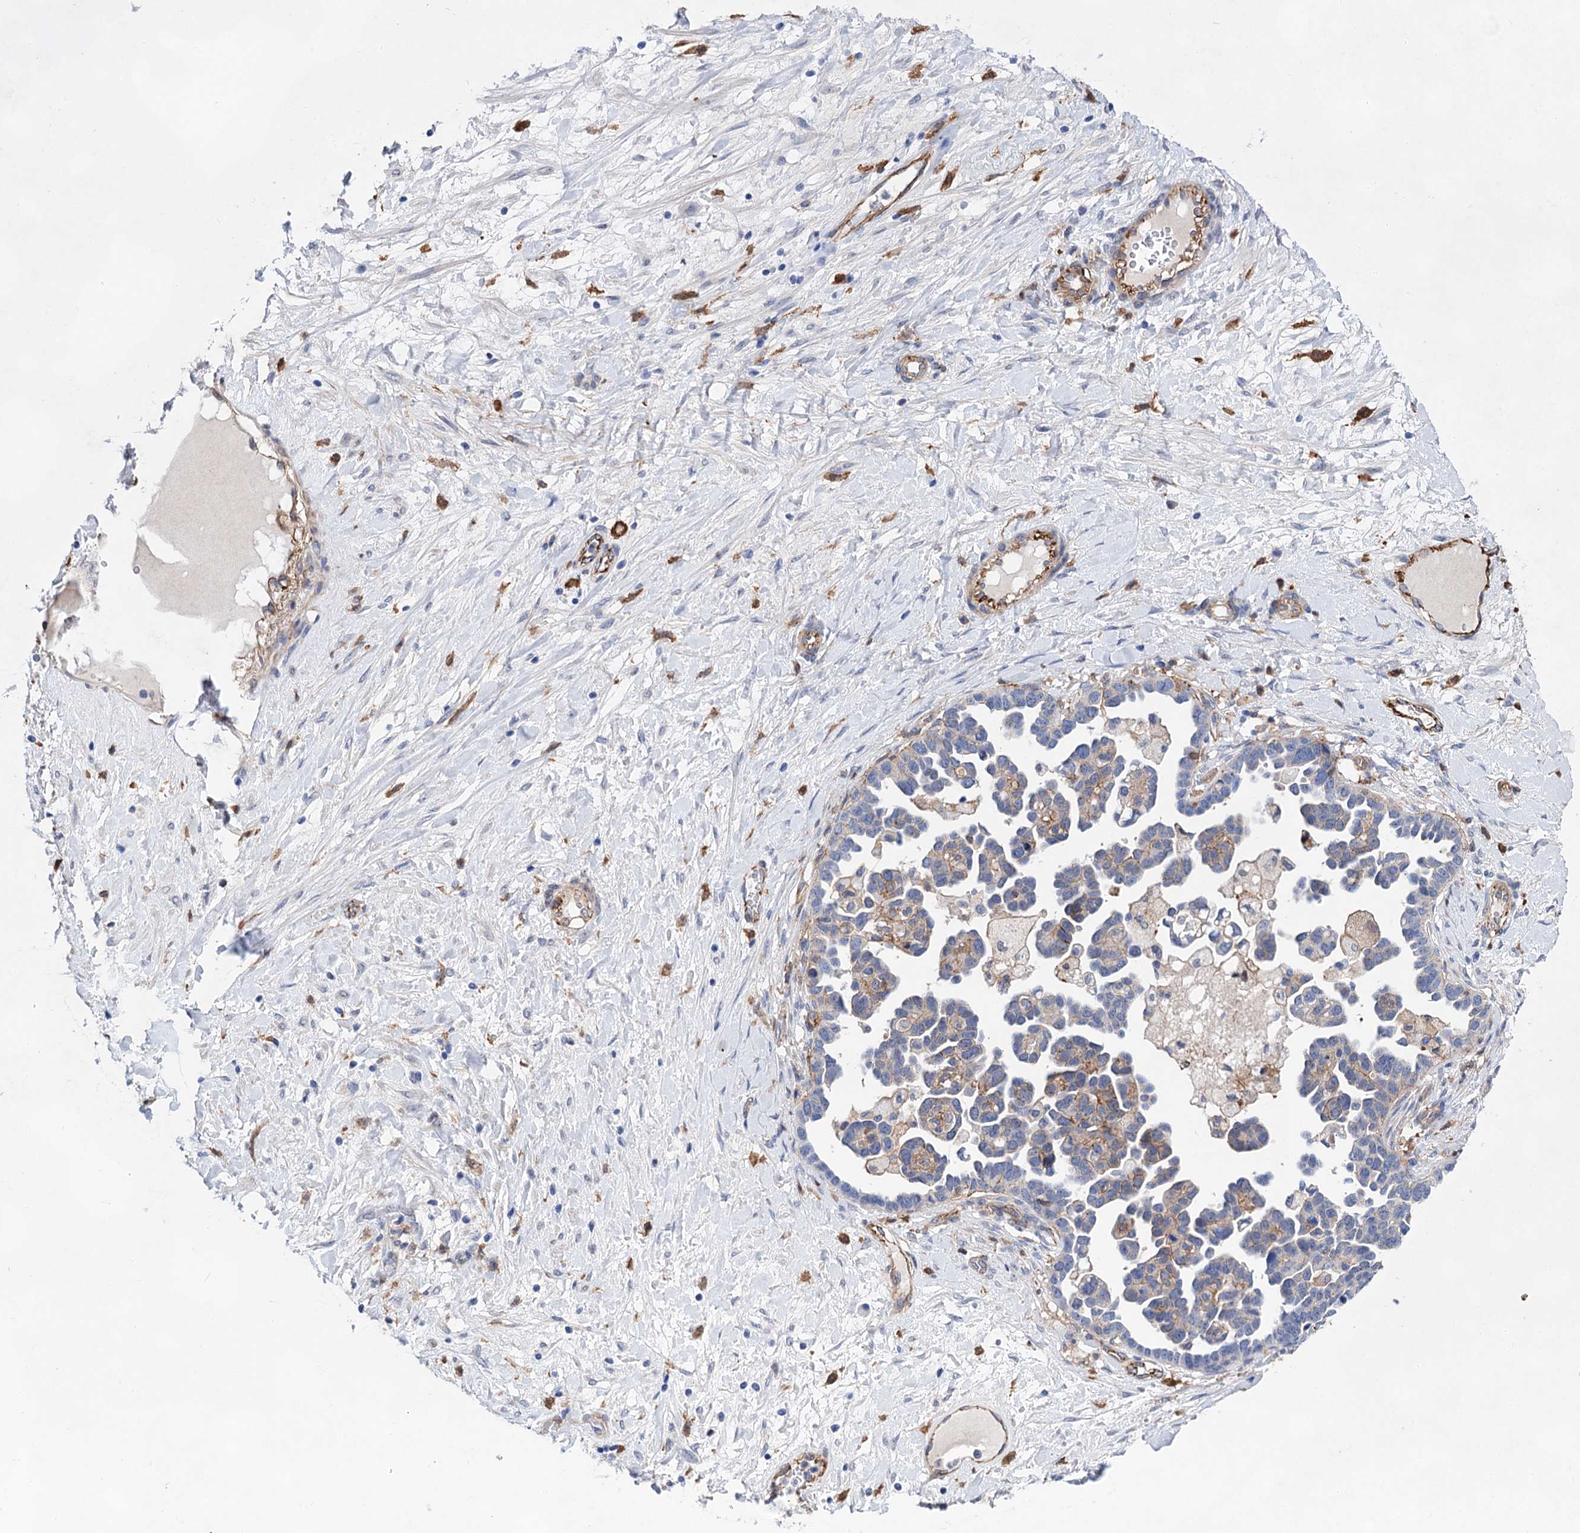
{"staining": {"intensity": "weak", "quantity": "<25%", "location": "cytoplasmic/membranous"}, "tissue": "ovarian cancer", "cell_type": "Tumor cells", "image_type": "cancer", "snomed": [{"axis": "morphology", "description": "Cystadenocarcinoma, serous, NOS"}, {"axis": "topography", "description": "Ovary"}], "caption": "Serous cystadenocarcinoma (ovarian) was stained to show a protein in brown. There is no significant expression in tumor cells.", "gene": "TMTC3", "patient": {"sex": "female", "age": 54}}